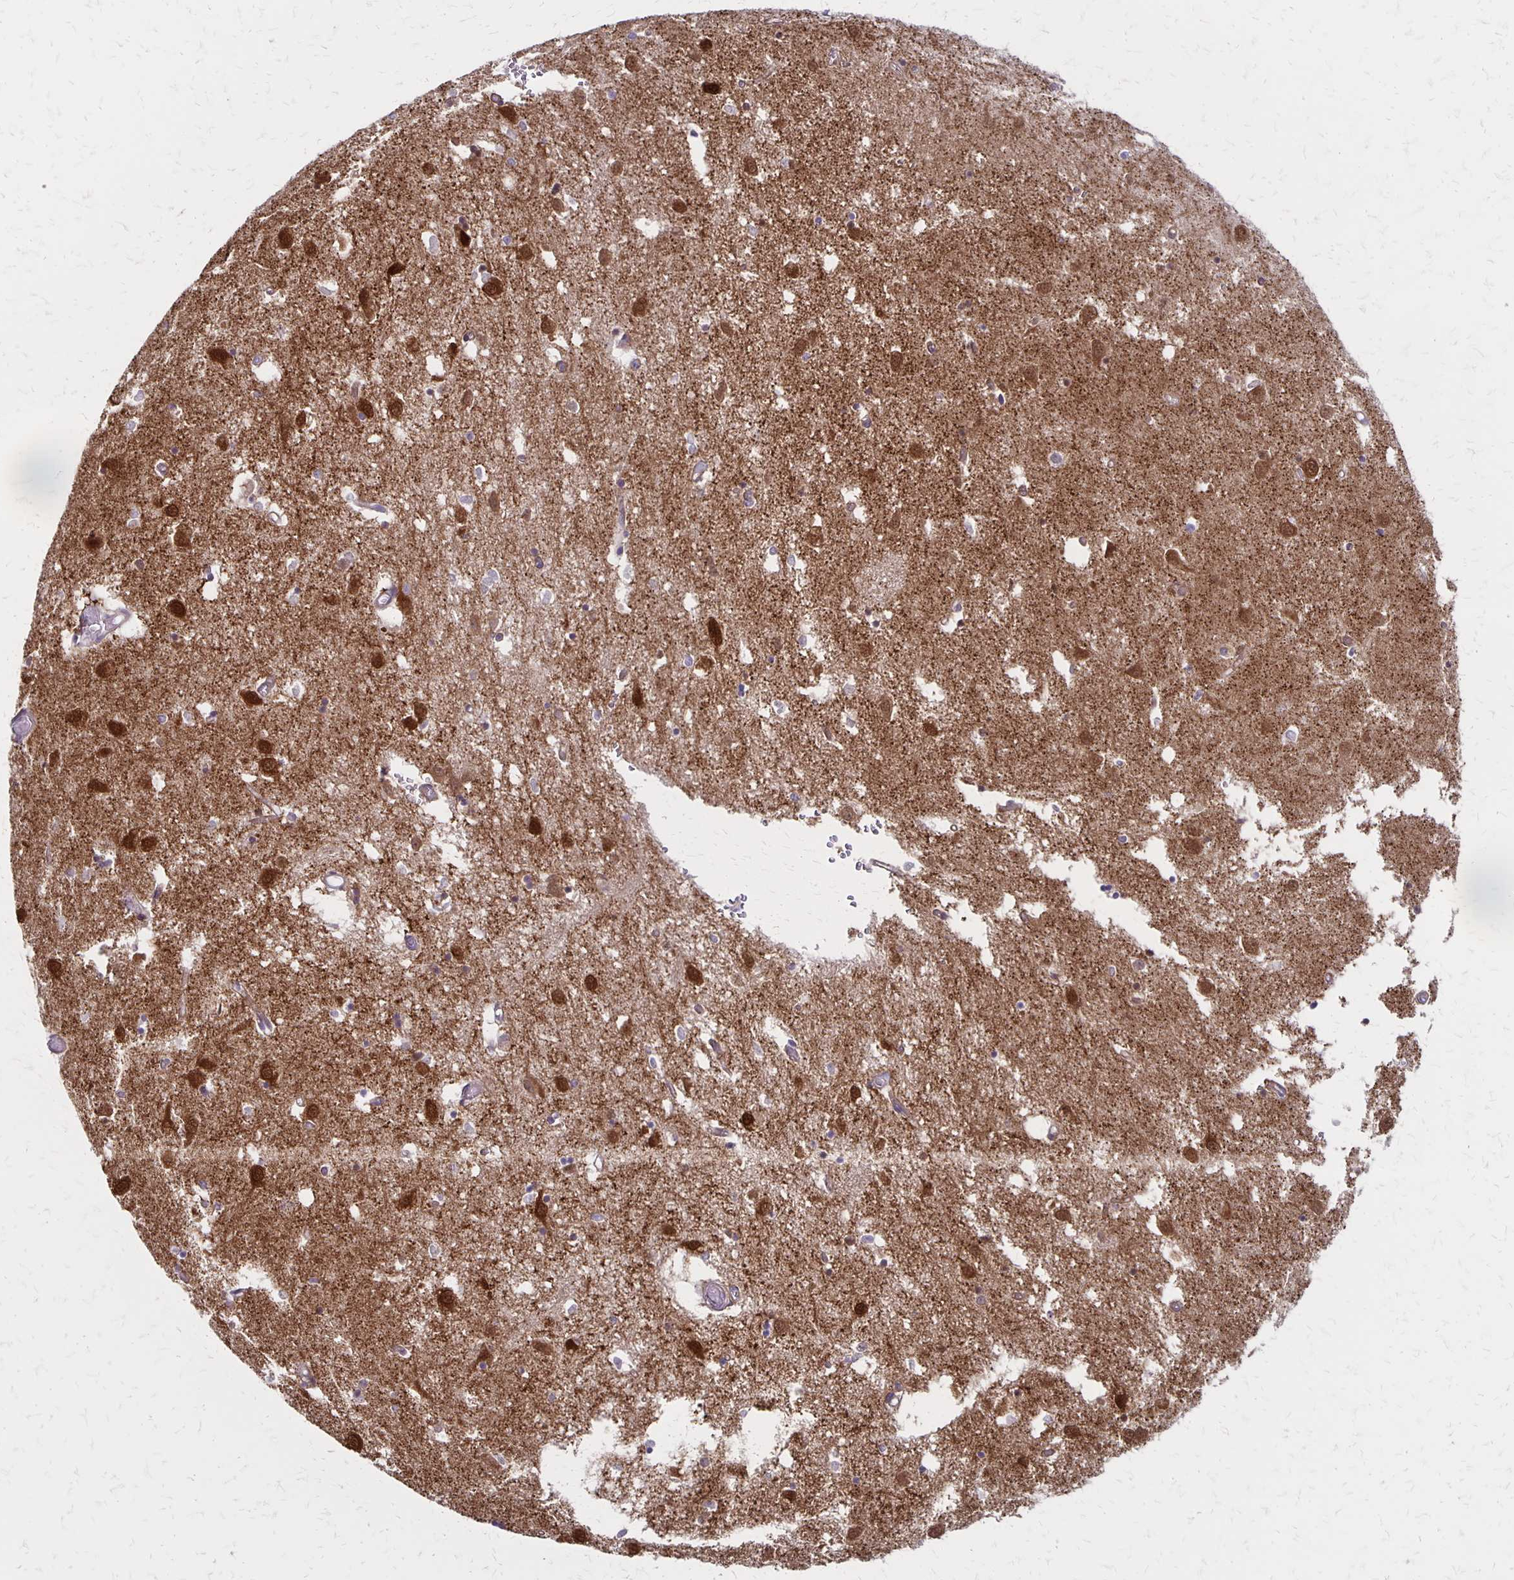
{"staining": {"intensity": "weak", "quantity": "<25%", "location": "cytoplasmic/membranous"}, "tissue": "caudate", "cell_type": "Glial cells", "image_type": "normal", "snomed": [{"axis": "morphology", "description": "Normal tissue, NOS"}, {"axis": "topography", "description": "Lateral ventricle wall"}], "caption": "A photomicrograph of human caudate is negative for staining in glial cells. (Immunohistochemistry, brightfield microscopy, high magnification).", "gene": "HOMER1", "patient": {"sex": "male", "age": 70}}